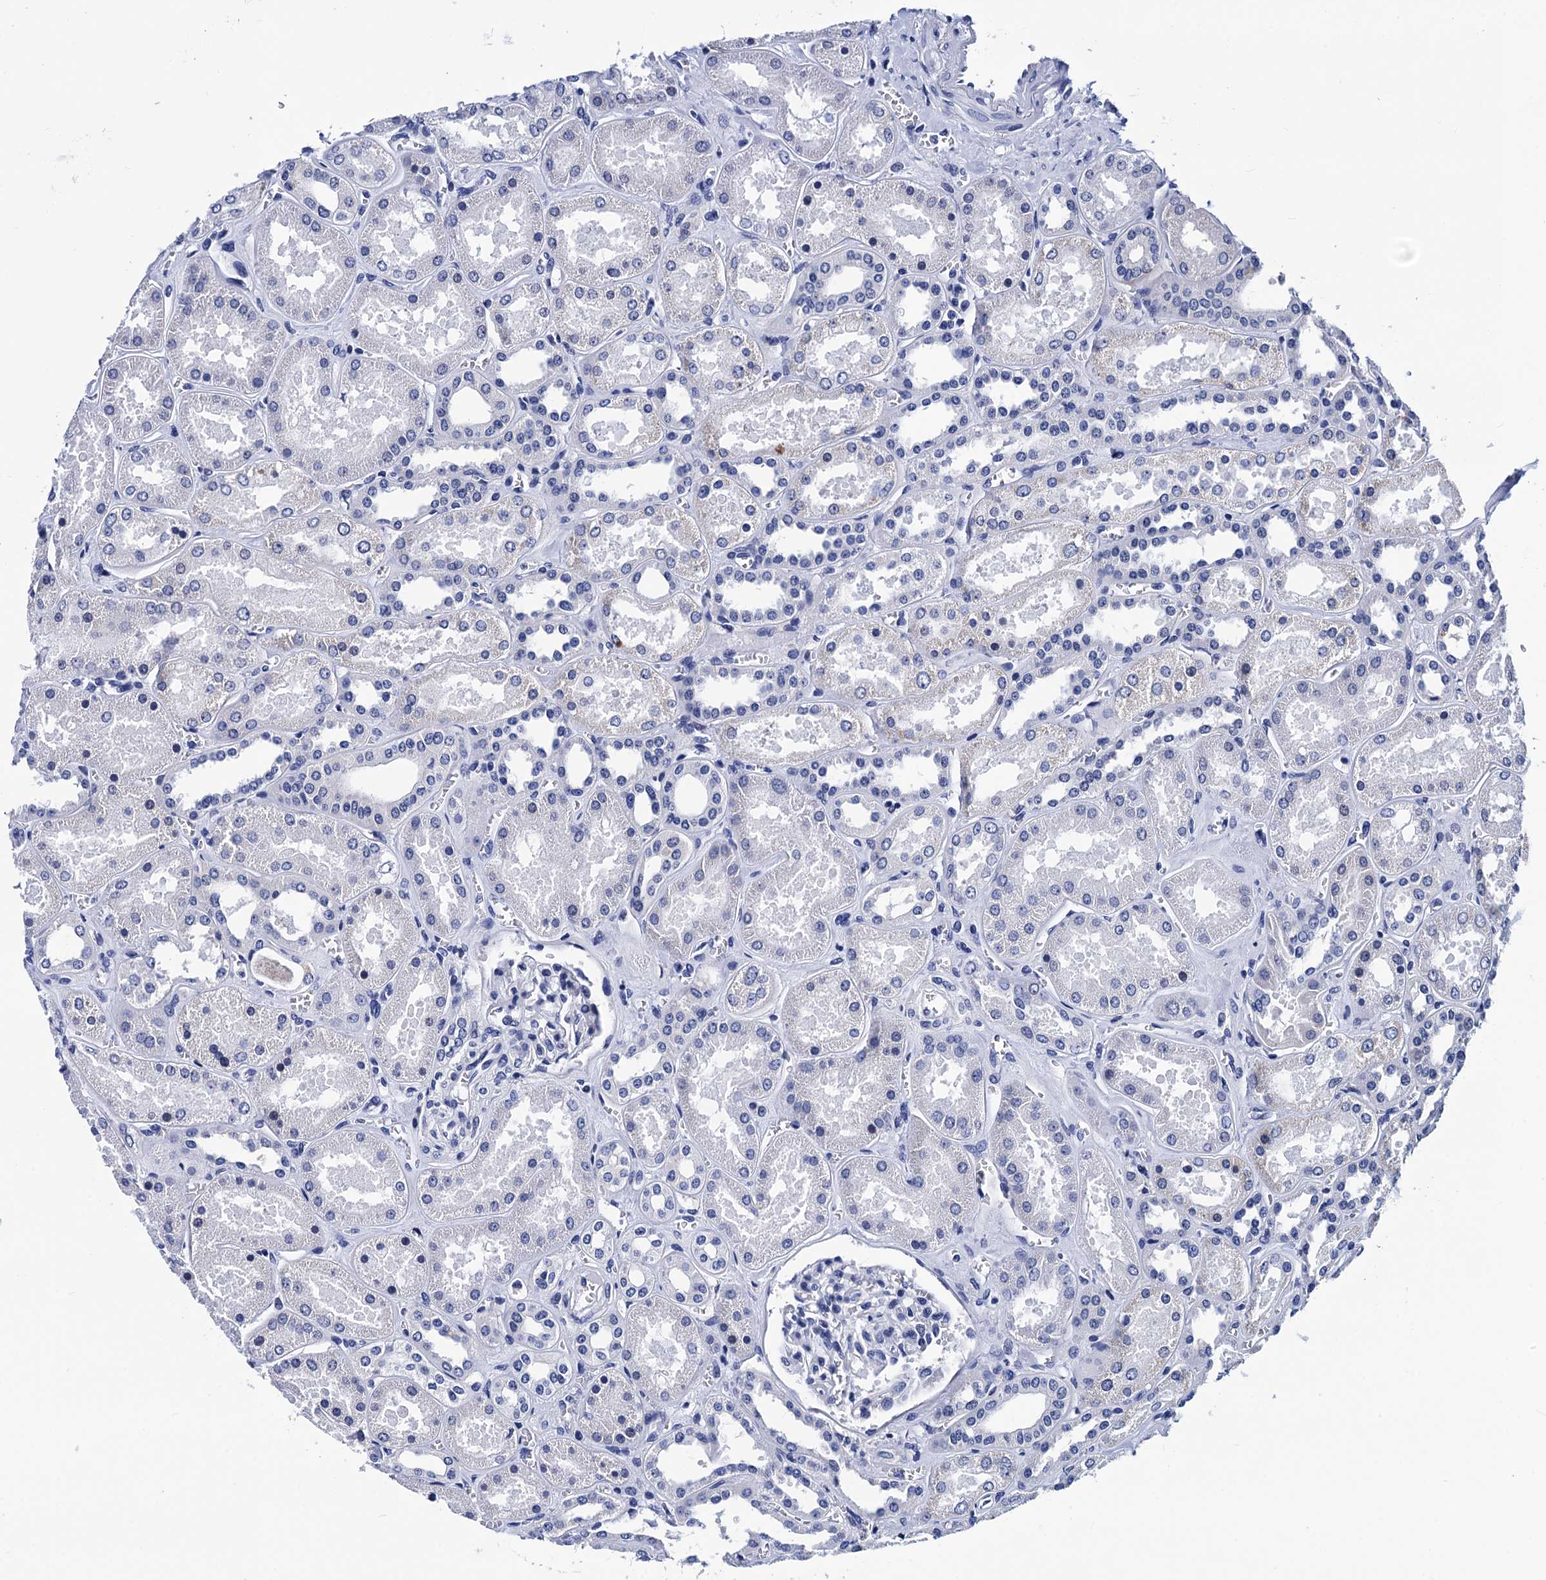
{"staining": {"intensity": "negative", "quantity": "none", "location": "none"}, "tissue": "kidney", "cell_type": "Cells in glomeruli", "image_type": "normal", "snomed": [{"axis": "morphology", "description": "Normal tissue, NOS"}, {"axis": "morphology", "description": "Adenocarcinoma, NOS"}, {"axis": "topography", "description": "Kidney"}], "caption": "IHC photomicrograph of normal kidney: kidney stained with DAB displays no significant protein expression in cells in glomeruli. Nuclei are stained in blue.", "gene": "LRRC30", "patient": {"sex": "female", "age": 68}}